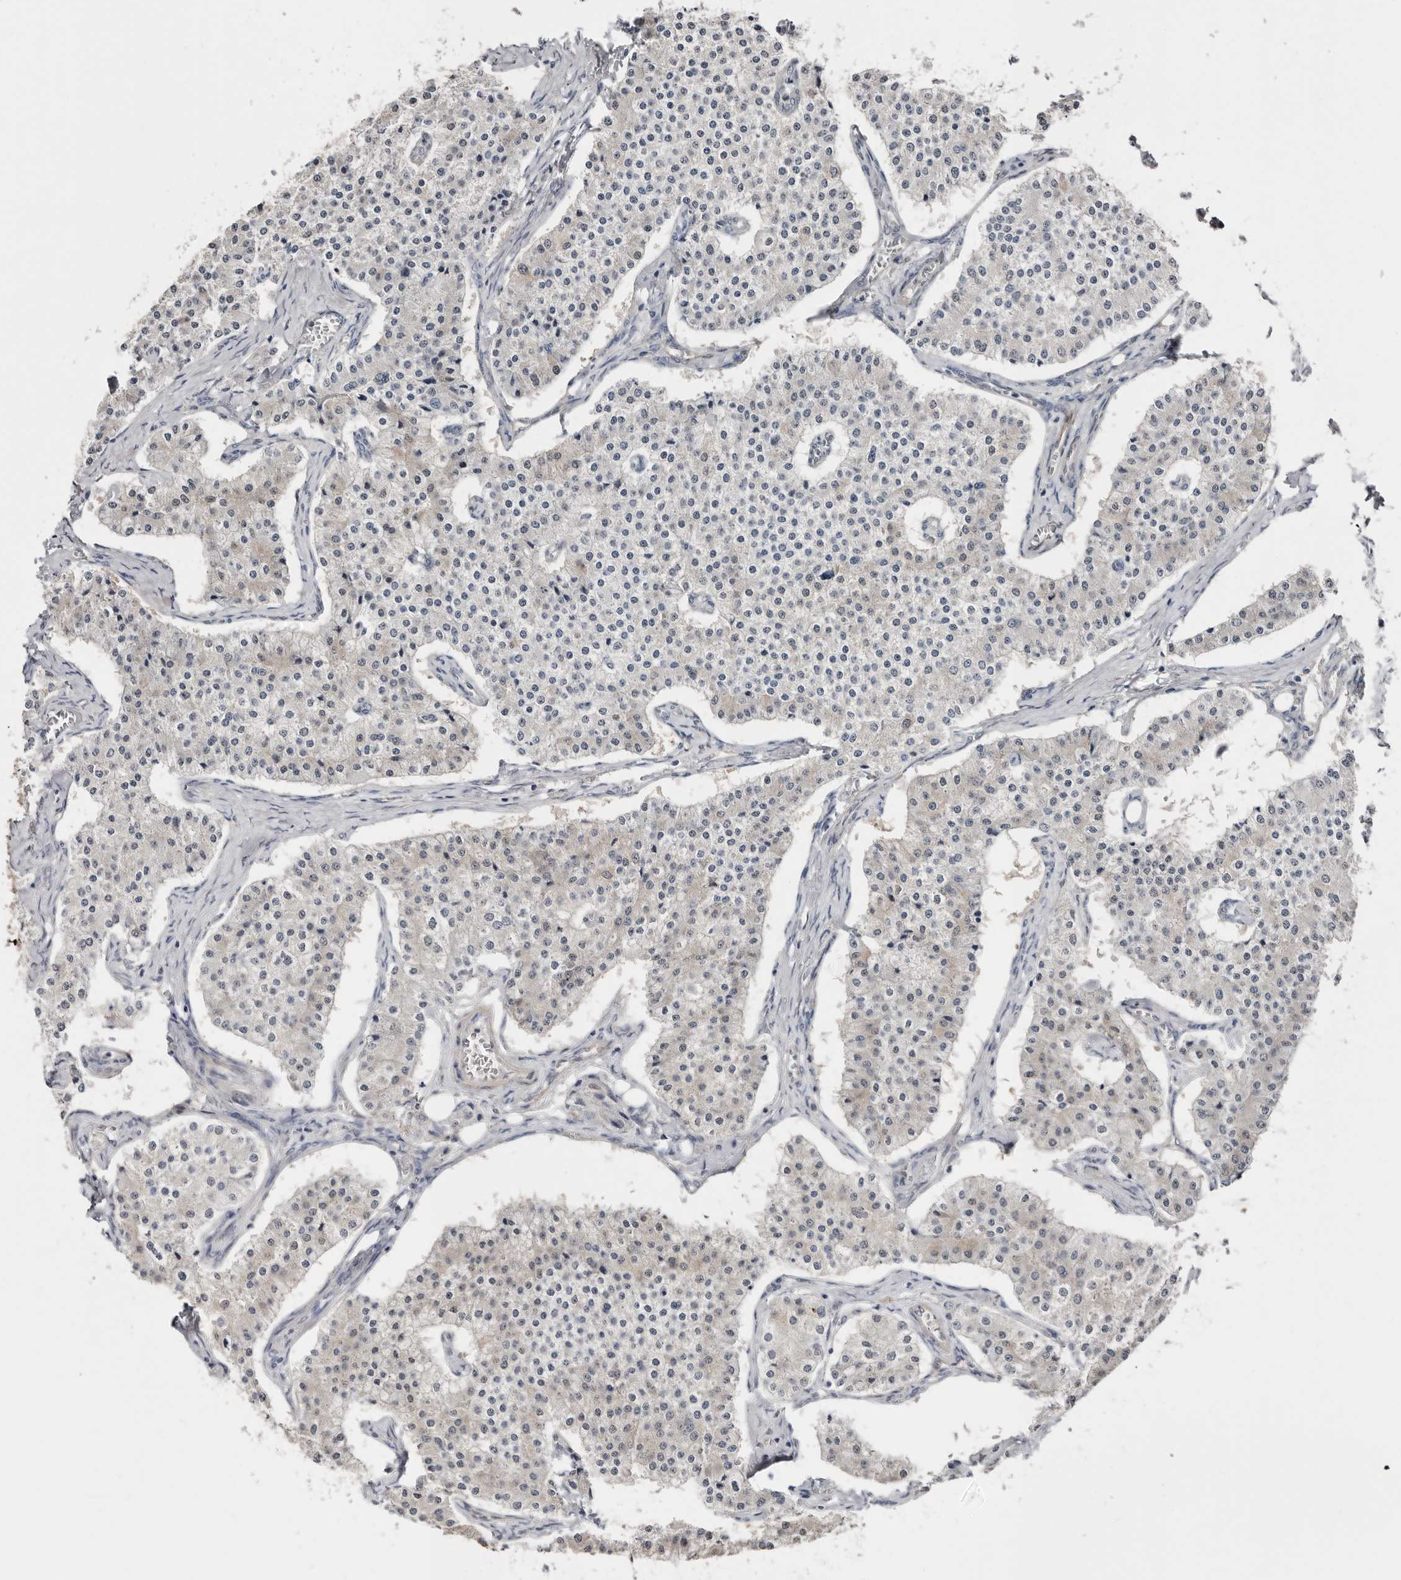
{"staining": {"intensity": "negative", "quantity": "none", "location": "none"}, "tissue": "carcinoid", "cell_type": "Tumor cells", "image_type": "cancer", "snomed": [{"axis": "morphology", "description": "Carcinoid, malignant, NOS"}, {"axis": "topography", "description": "Colon"}], "caption": "DAB immunohistochemical staining of carcinoid demonstrates no significant staining in tumor cells.", "gene": "ASRGL1", "patient": {"sex": "female", "age": 52}}